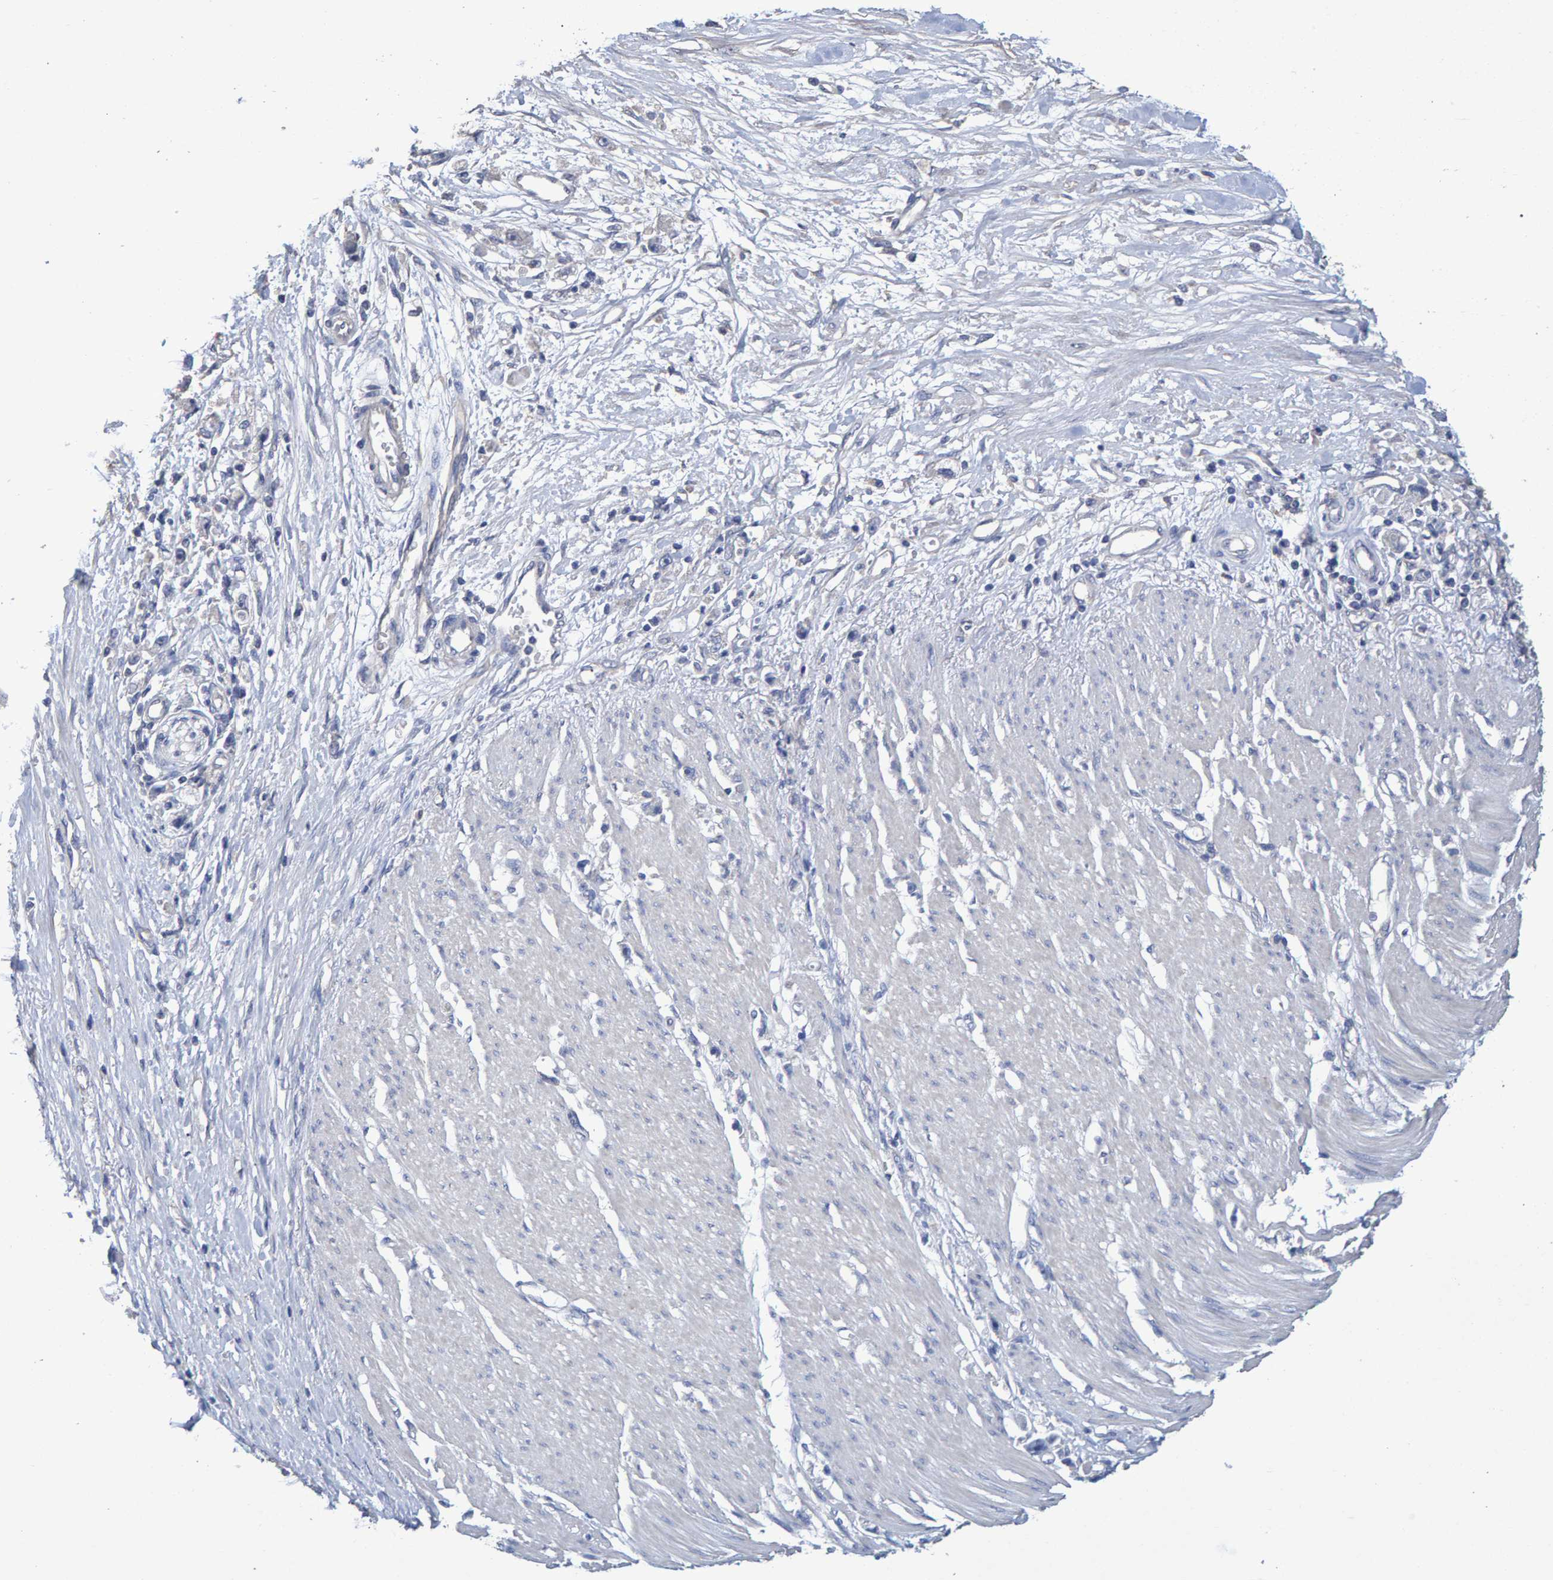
{"staining": {"intensity": "negative", "quantity": "none", "location": "none"}, "tissue": "stomach cancer", "cell_type": "Tumor cells", "image_type": "cancer", "snomed": [{"axis": "morphology", "description": "Adenocarcinoma, NOS"}, {"axis": "topography", "description": "Stomach"}], "caption": "DAB immunohistochemical staining of human stomach cancer (adenocarcinoma) exhibits no significant staining in tumor cells.", "gene": "HEMGN", "patient": {"sex": "female", "age": 59}}